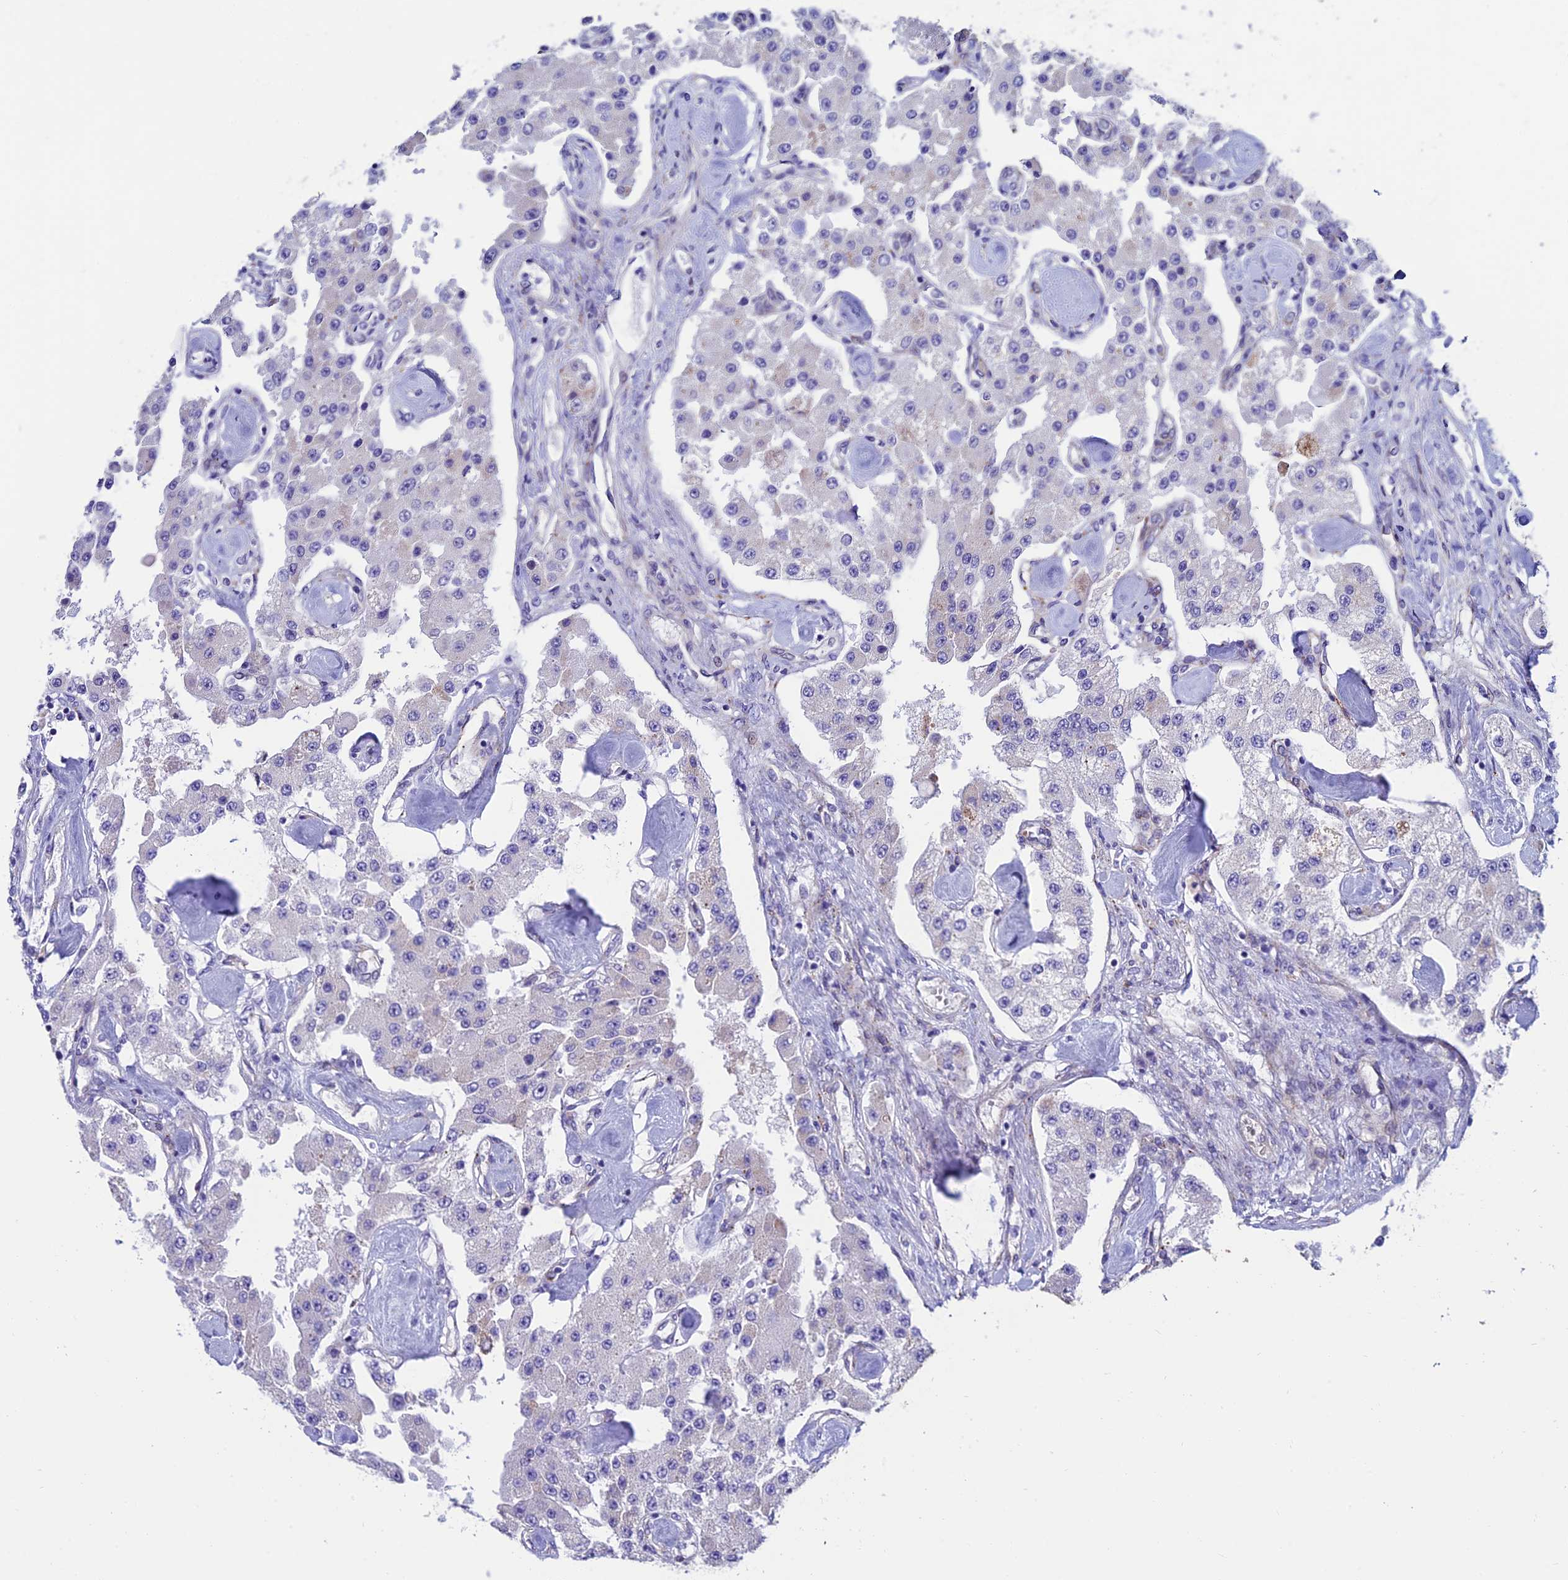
{"staining": {"intensity": "negative", "quantity": "none", "location": "none"}, "tissue": "carcinoid", "cell_type": "Tumor cells", "image_type": "cancer", "snomed": [{"axis": "morphology", "description": "Carcinoid, malignant, NOS"}, {"axis": "topography", "description": "Pancreas"}], "caption": "Immunohistochemical staining of carcinoid demonstrates no significant positivity in tumor cells.", "gene": "MACIR", "patient": {"sex": "male", "age": 41}}